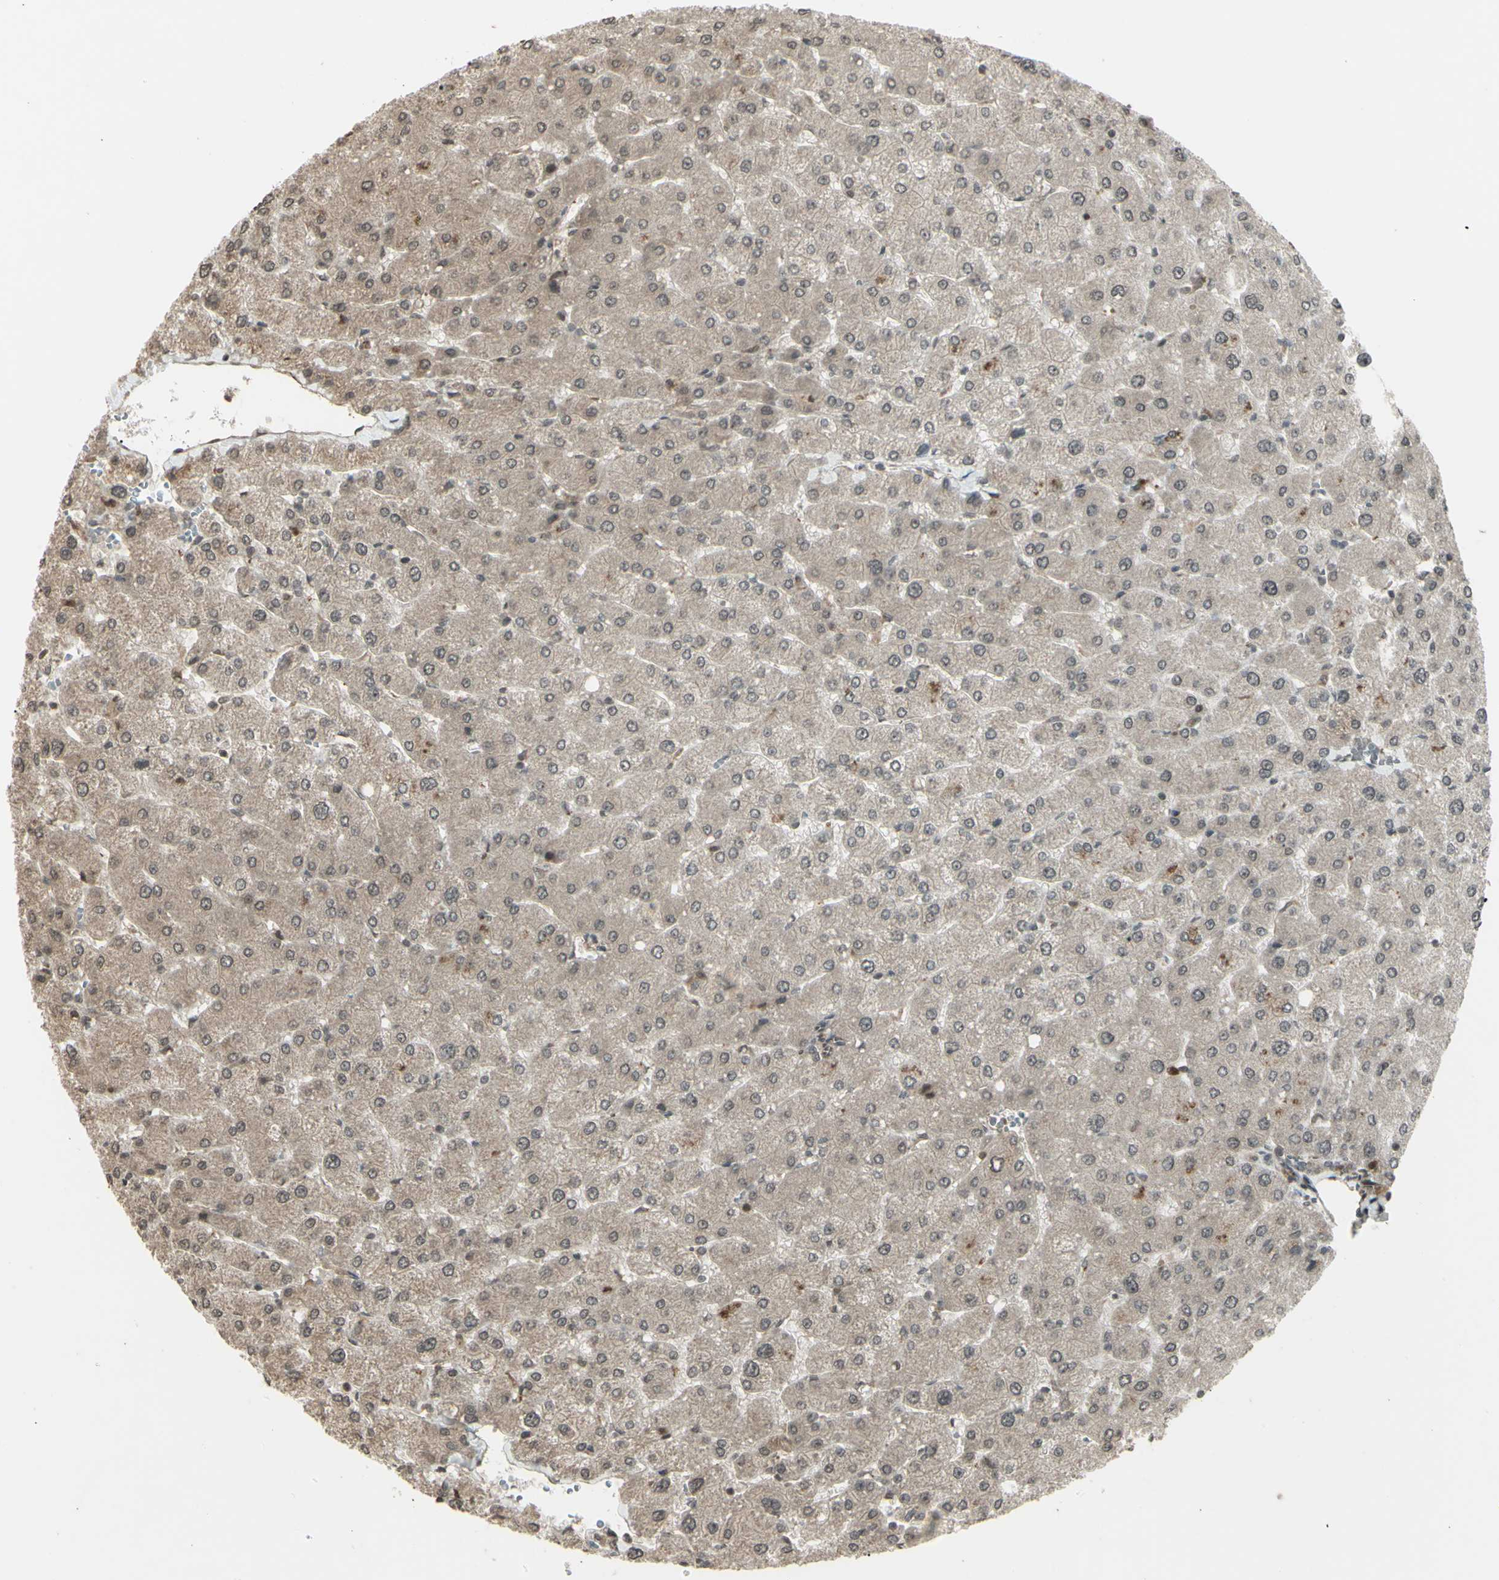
{"staining": {"intensity": "weak", "quantity": ">75%", "location": "cytoplasmic/membranous"}, "tissue": "liver", "cell_type": "Cholangiocytes", "image_type": "normal", "snomed": [{"axis": "morphology", "description": "Normal tissue, NOS"}, {"axis": "topography", "description": "Liver"}], "caption": "A brown stain labels weak cytoplasmic/membranous expression of a protein in cholangiocytes of unremarkable liver. (Stains: DAB in brown, nuclei in blue, Microscopy: brightfield microscopy at high magnification).", "gene": "BLNK", "patient": {"sex": "male", "age": 55}}